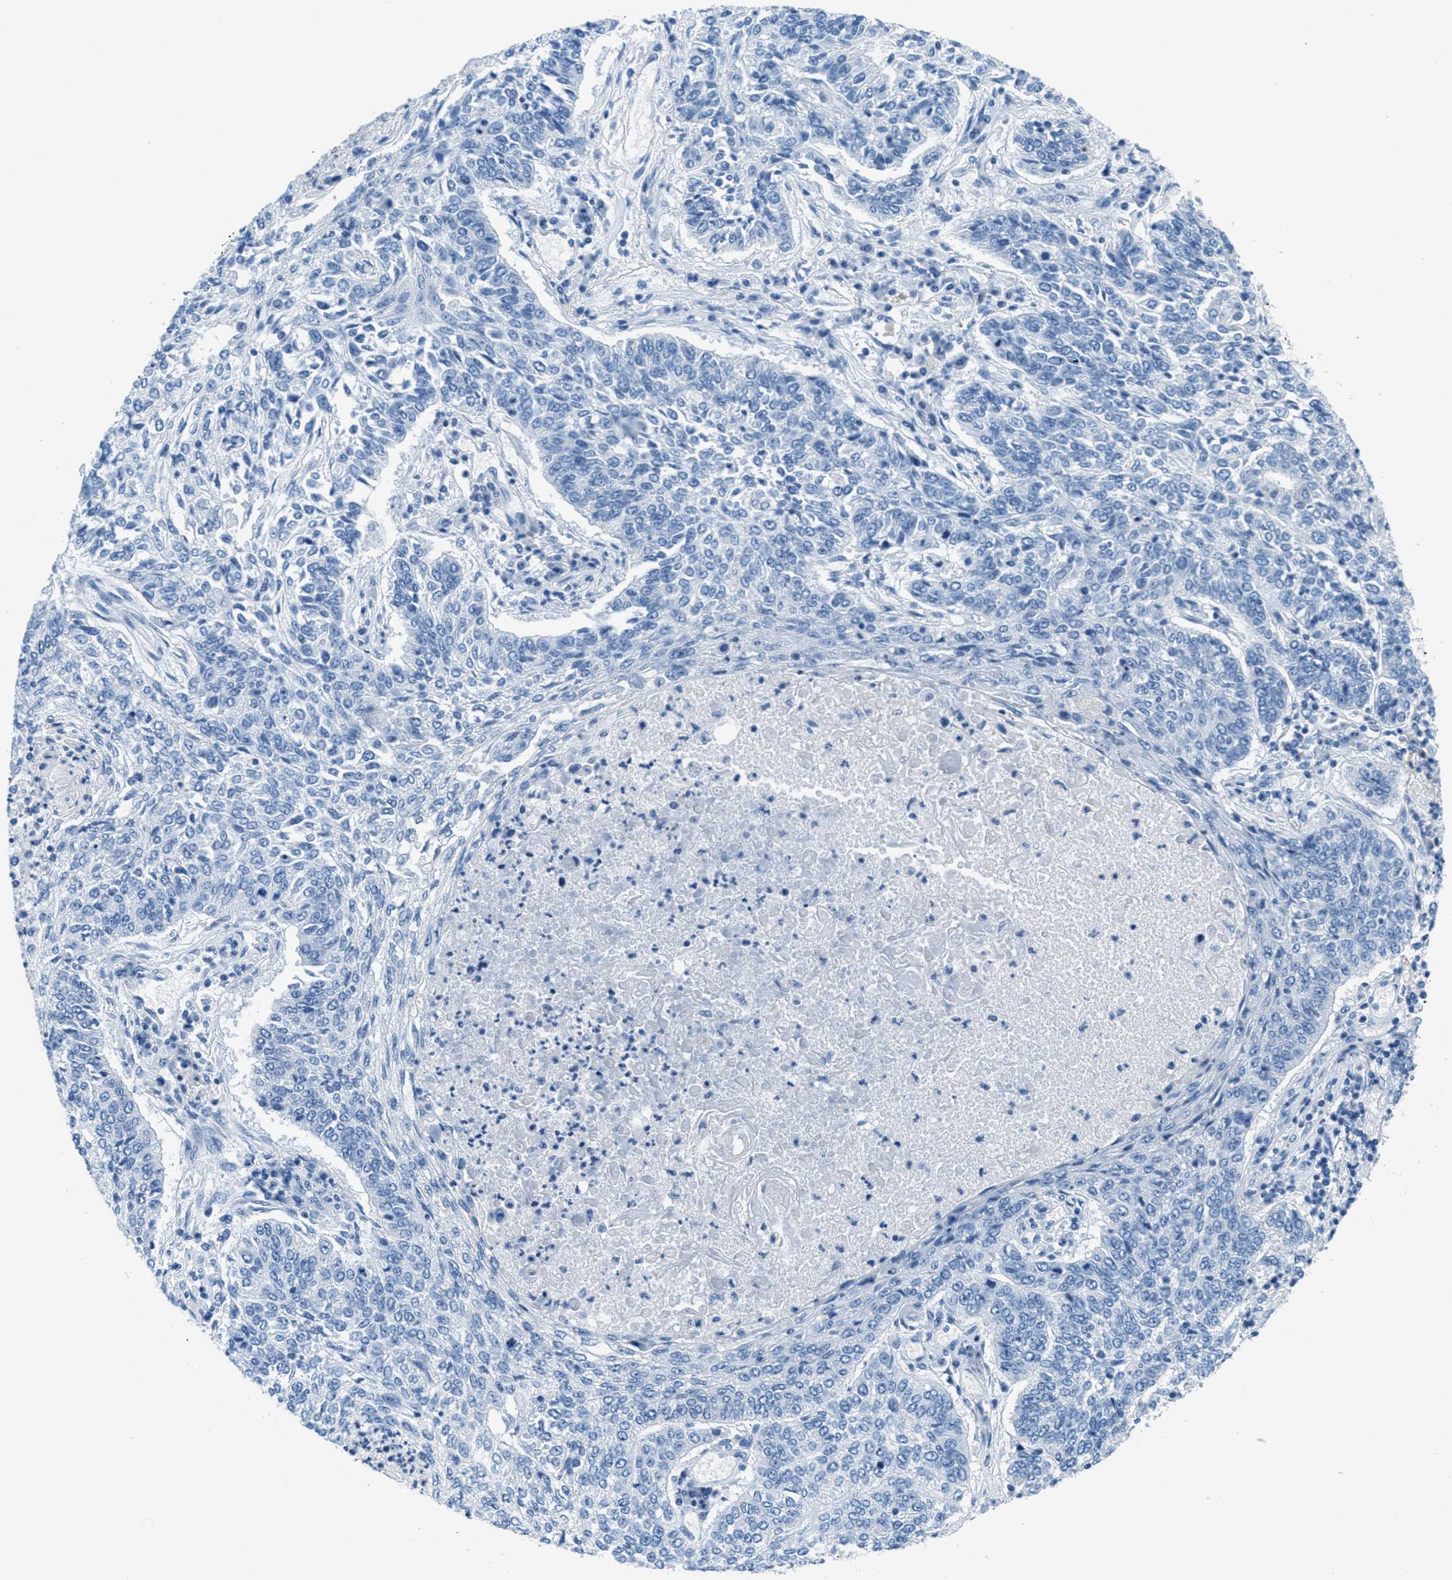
{"staining": {"intensity": "negative", "quantity": "none", "location": "none"}, "tissue": "lung cancer", "cell_type": "Tumor cells", "image_type": "cancer", "snomed": [{"axis": "morphology", "description": "Normal tissue, NOS"}, {"axis": "morphology", "description": "Squamous cell carcinoma, NOS"}, {"axis": "topography", "description": "Cartilage tissue"}, {"axis": "topography", "description": "Bronchus"}, {"axis": "topography", "description": "Lung"}], "caption": "DAB immunohistochemical staining of lung squamous cell carcinoma shows no significant staining in tumor cells. The staining is performed using DAB (3,3'-diaminobenzidine) brown chromogen with nuclei counter-stained in using hematoxylin.", "gene": "MGARP", "patient": {"sex": "female", "age": 49}}